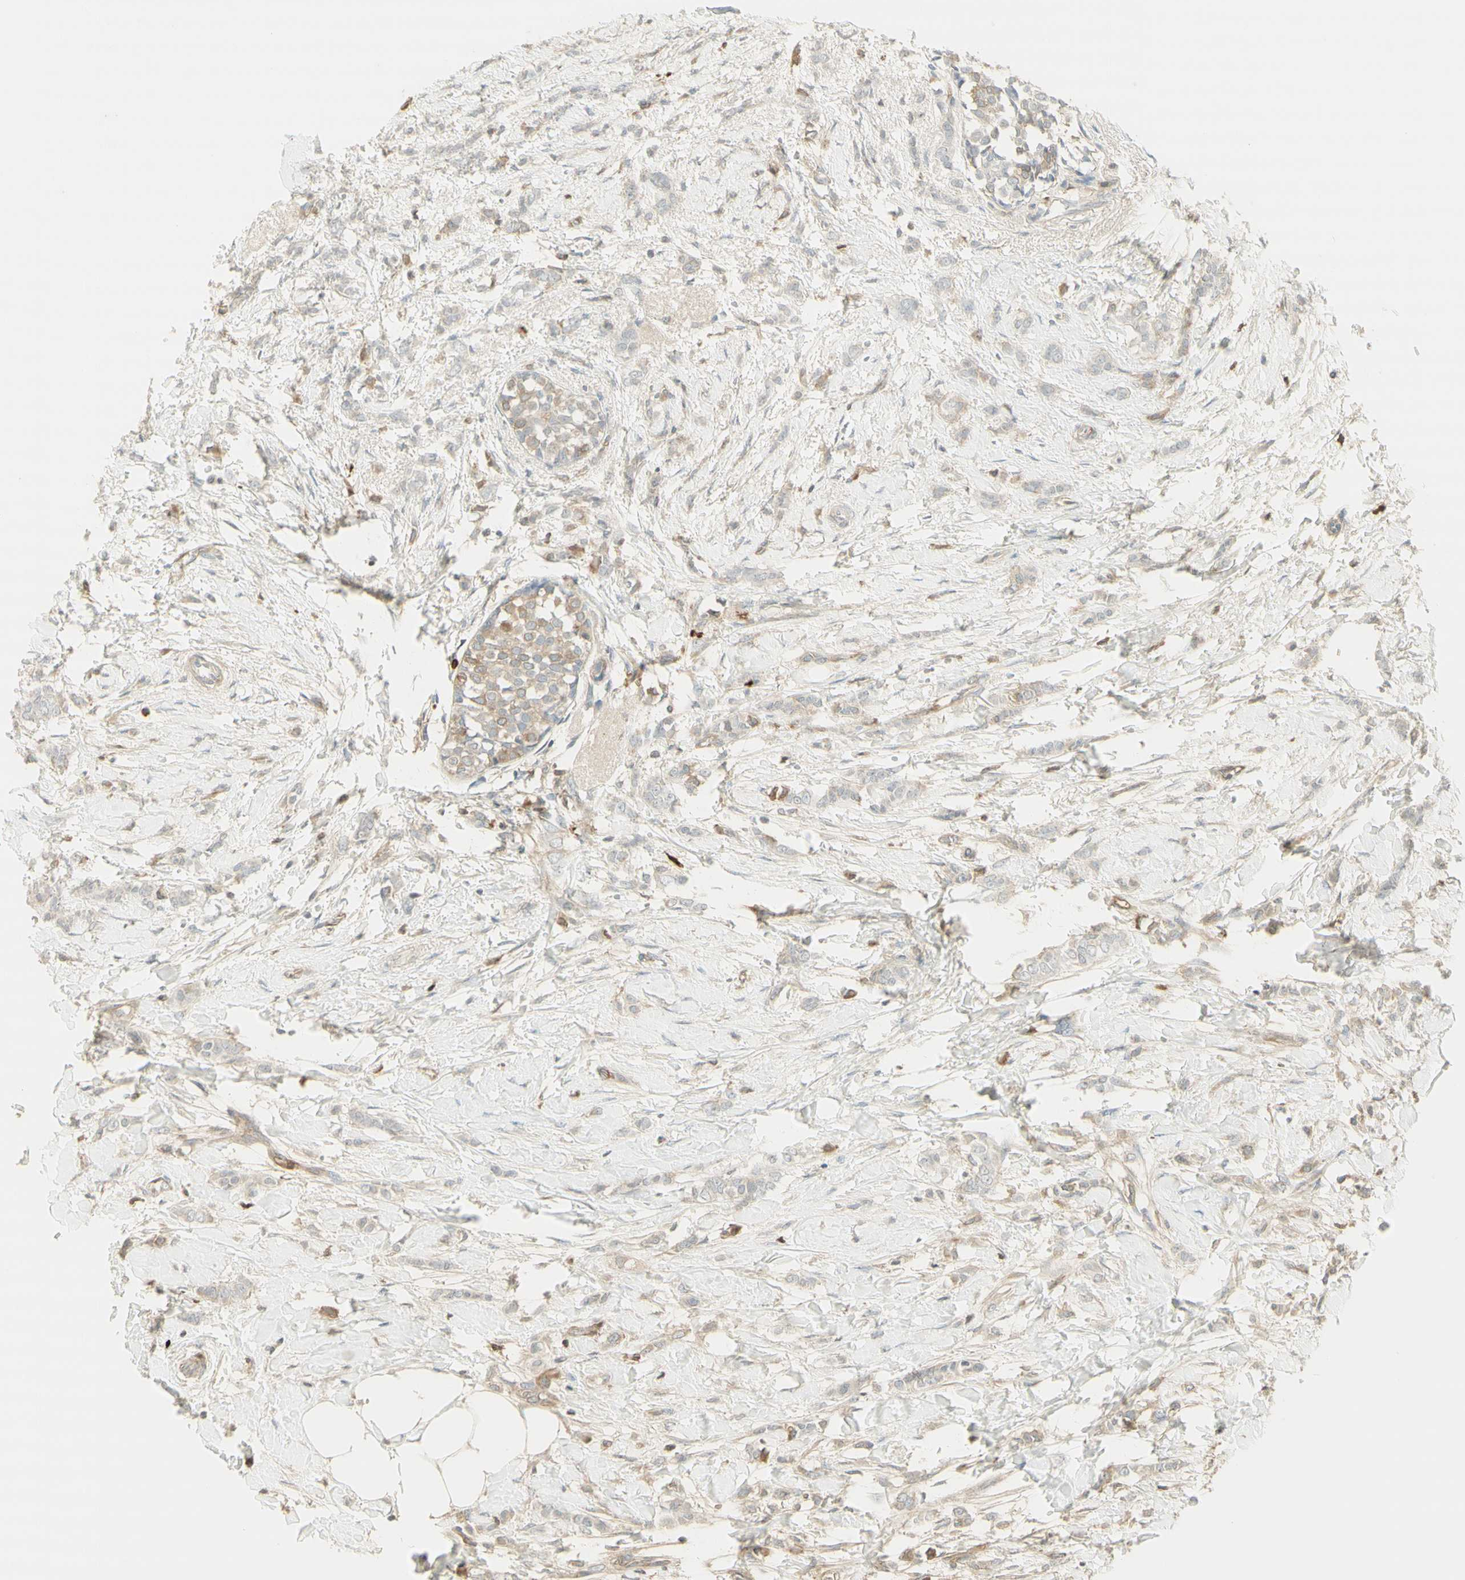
{"staining": {"intensity": "weak", "quantity": "25%-75%", "location": "cytoplasmic/membranous"}, "tissue": "breast cancer", "cell_type": "Tumor cells", "image_type": "cancer", "snomed": [{"axis": "morphology", "description": "Lobular carcinoma, in situ"}, {"axis": "morphology", "description": "Lobular carcinoma"}, {"axis": "topography", "description": "Breast"}], "caption": "Protein staining of breast cancer (lobular carcinoma in situ) tissue demonstrates weak cytoplasmic/membranous staining in approximately 25%-75% of tumor cells.", "gene": "NID1", "patient": {"sex": "female", "age": 41}}